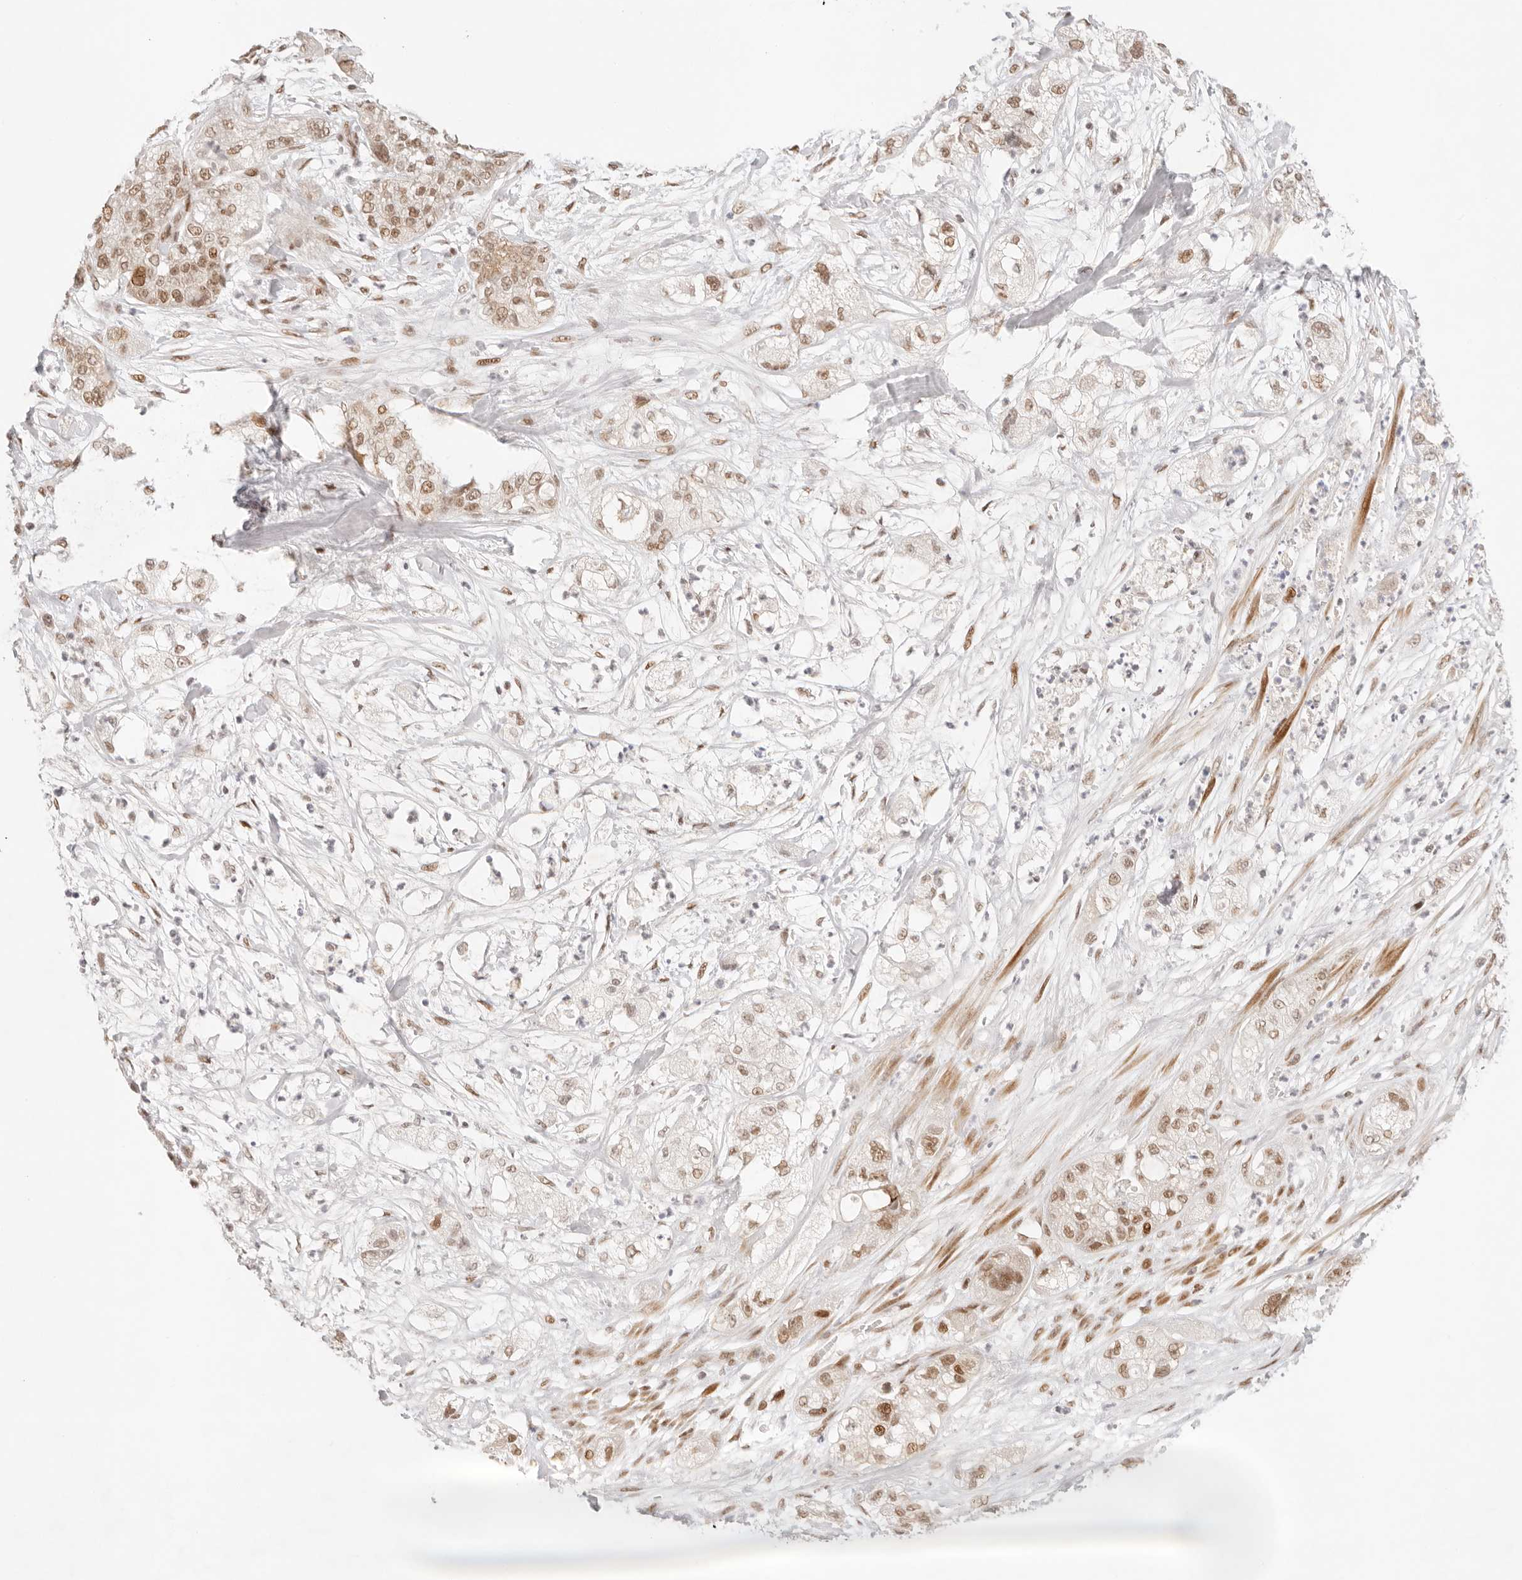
{"staining": {"intensity": "moderate", "quantity": ">75%", "location": "nuclear"}, "tissue": "pancreatic cancer", "cell_type": "Tumor cells", "image_type": "cancer", "snomed": [{"axis": "morphology", "description": "Adenocarcinoma, NOS"}, {"axis": "topography", "description": "Pancreas"}], "caption": "Immunohistochemistry (IHC) (DAB) staining of pancreatic cancer (adenocarcinoma) exhibits moderate nuclear protein staining in about >75% of tumor cells.", "gene": "HOXC5", "patient": {"sex": "female", "age": 78}}